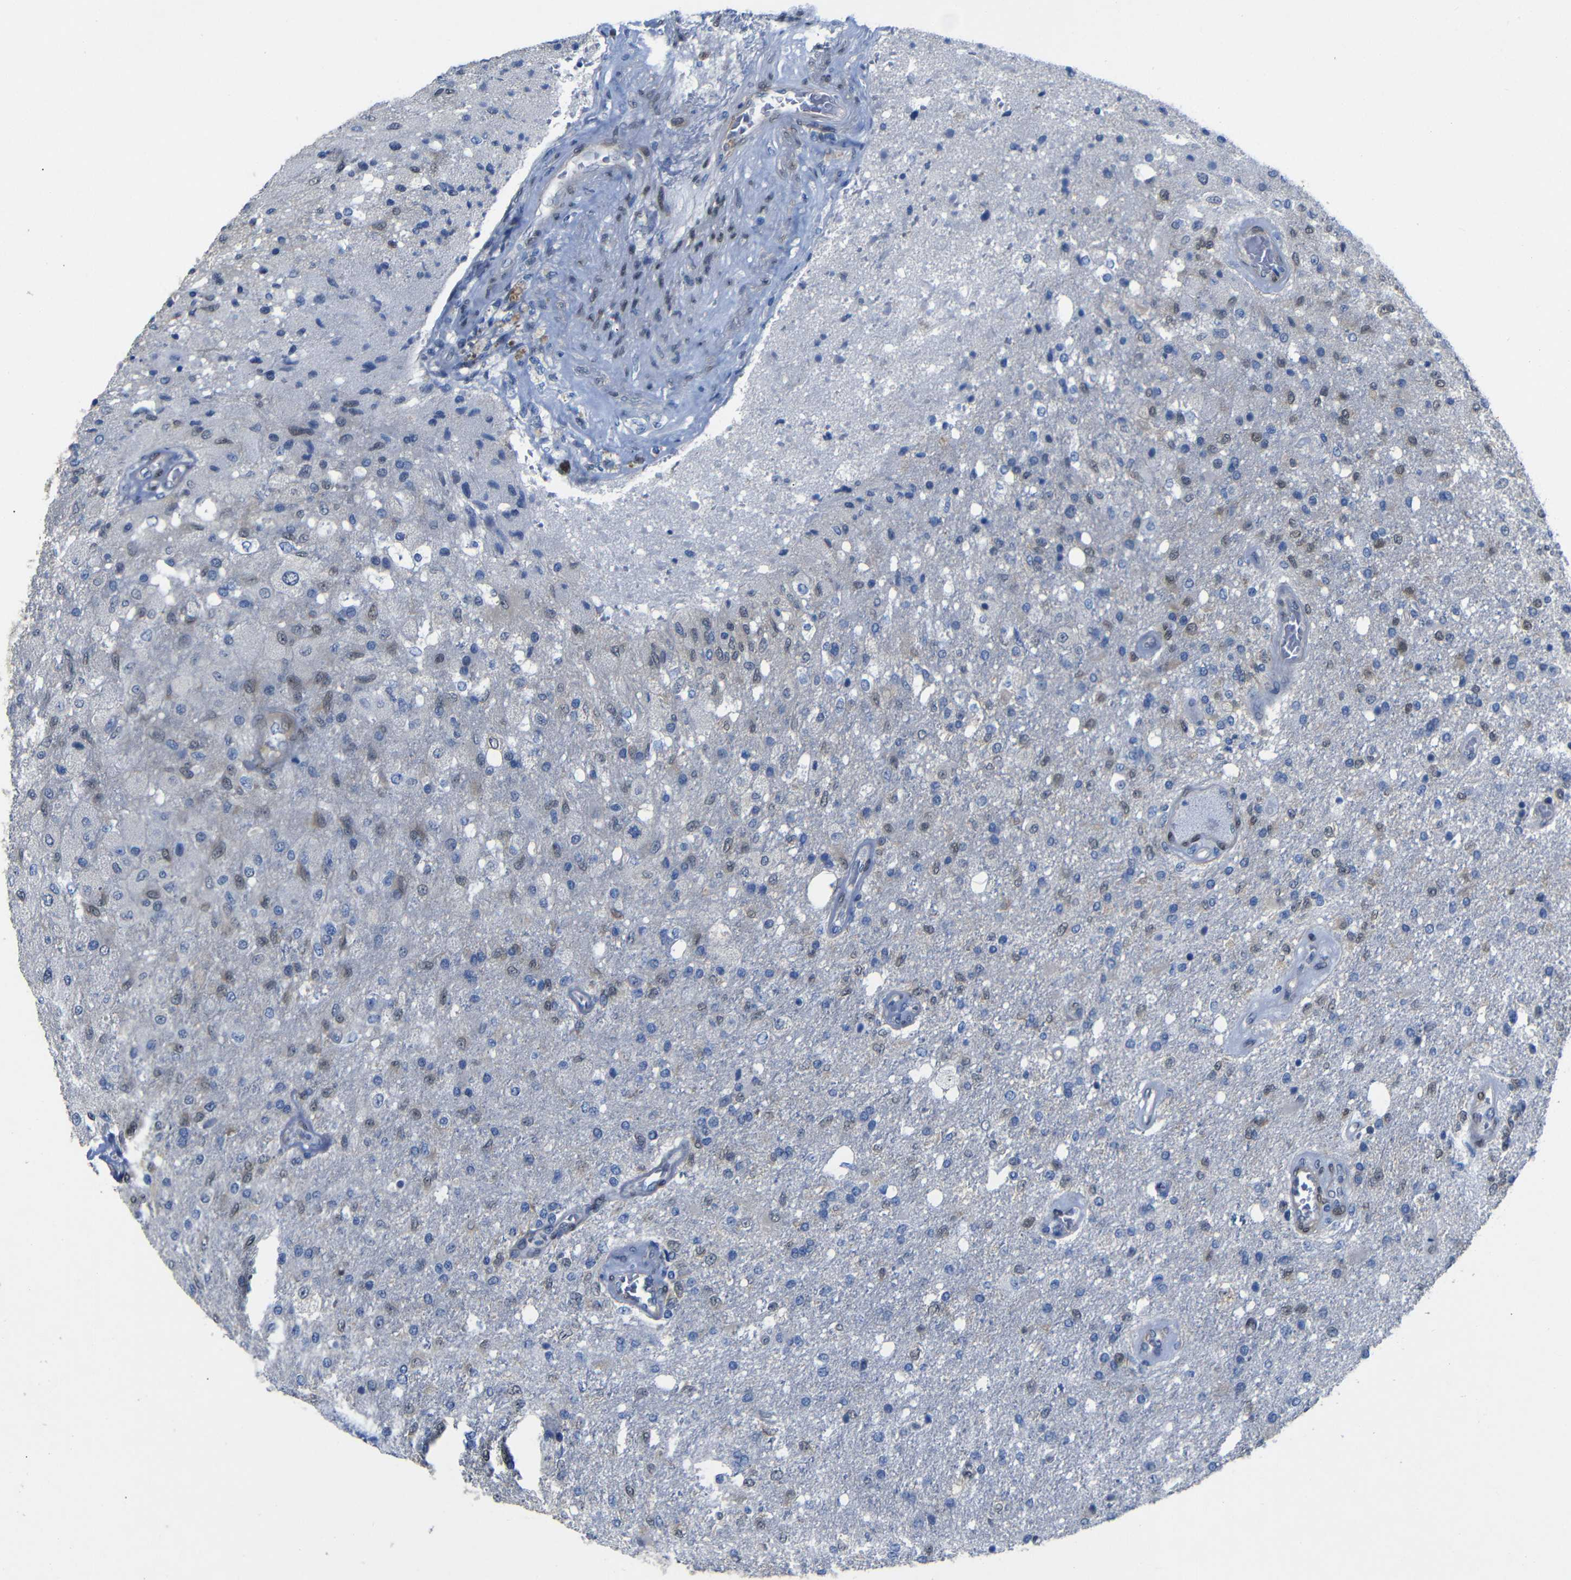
{"staining": {"intensity": "weak", "quantity": "<25%", "location": "nuclear"}, "tissue": "glioma", "cell_type": "Tumor cells", "image_type": "cancer", "snomed": [{"axis": "morphology", "description": "Normal tissue, NOS"}, {"axis": "morphology", "description": "Glioma, malignant, High grade"}, {"axis": "topography", "description": "Cerebral cortex"}], "caption": "Tumor cells are negative for protein expression in human malignant glioma (high-grade). (DAB (3,3'-diaminobenzidine) immunohistochemistry (IHC) visualized using brightfield microscopy, high magnification).", "gene": "YAP1", "patient": {"sex": "male", "age": 77}}